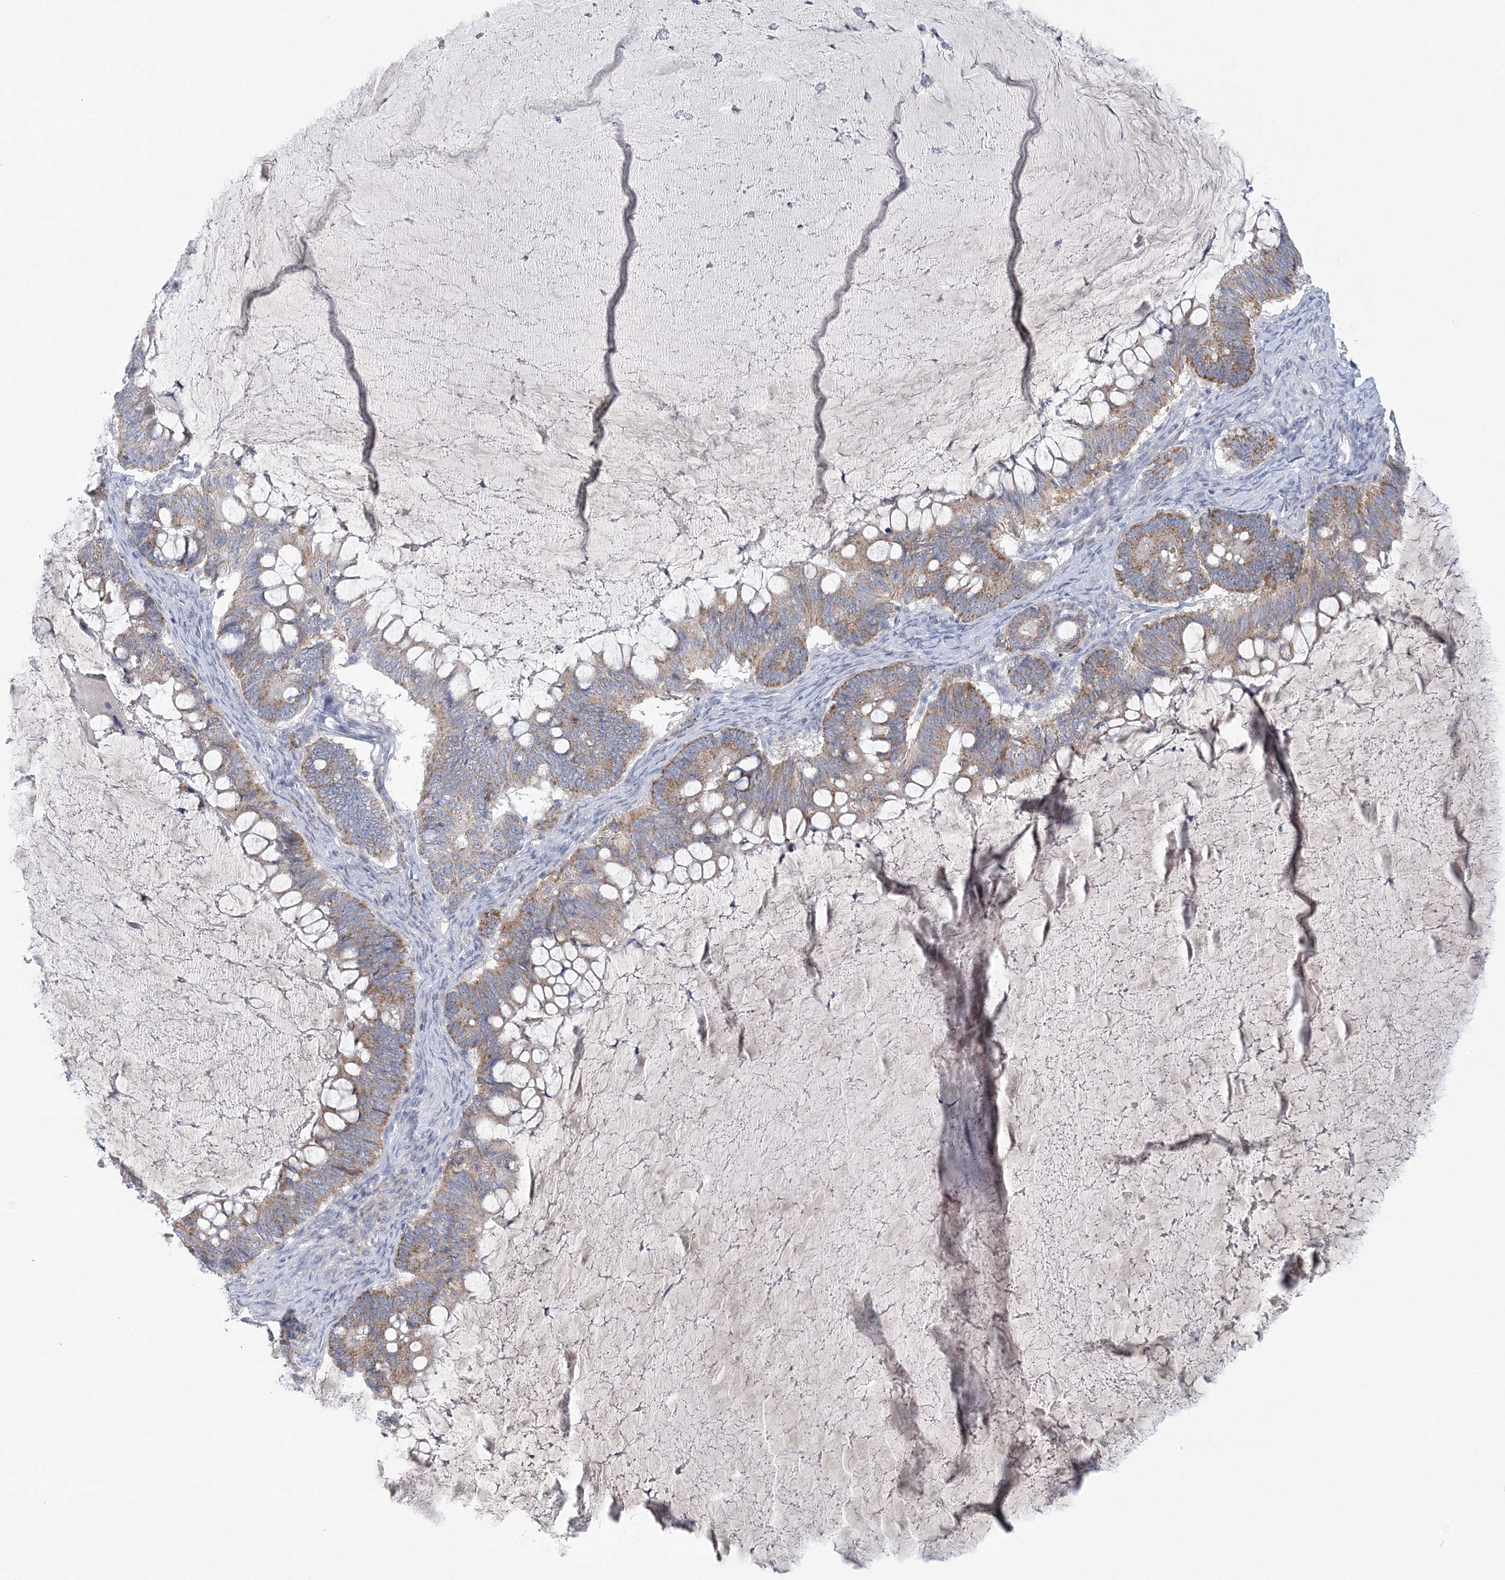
{"staining": {"intensity": "moderate", "quantity": ">75%", "location": "cytoplasmic/membranous"}, "tissue": "ovarian cancer", "cell_type": "Tumor cells", "image_type": "cancer", "snomed": [{"axis": "morphology", "description": "Cystadenocarcinoma, mucinous, NOS"}, {"axis": "topography", "description": "Ovary"}], "caption": "Brown immunohistochemical staining in human ovarian mucinous cystadenocarcinoma demonstrates moderate cytoplasmic/membranous positivity in about >75% of tumor cells. (brown staining indicates protein expression, while blue staining denotes nuclei).", "gene": "NIPAL1", "patient": {"sex": "female", "age": 61}}